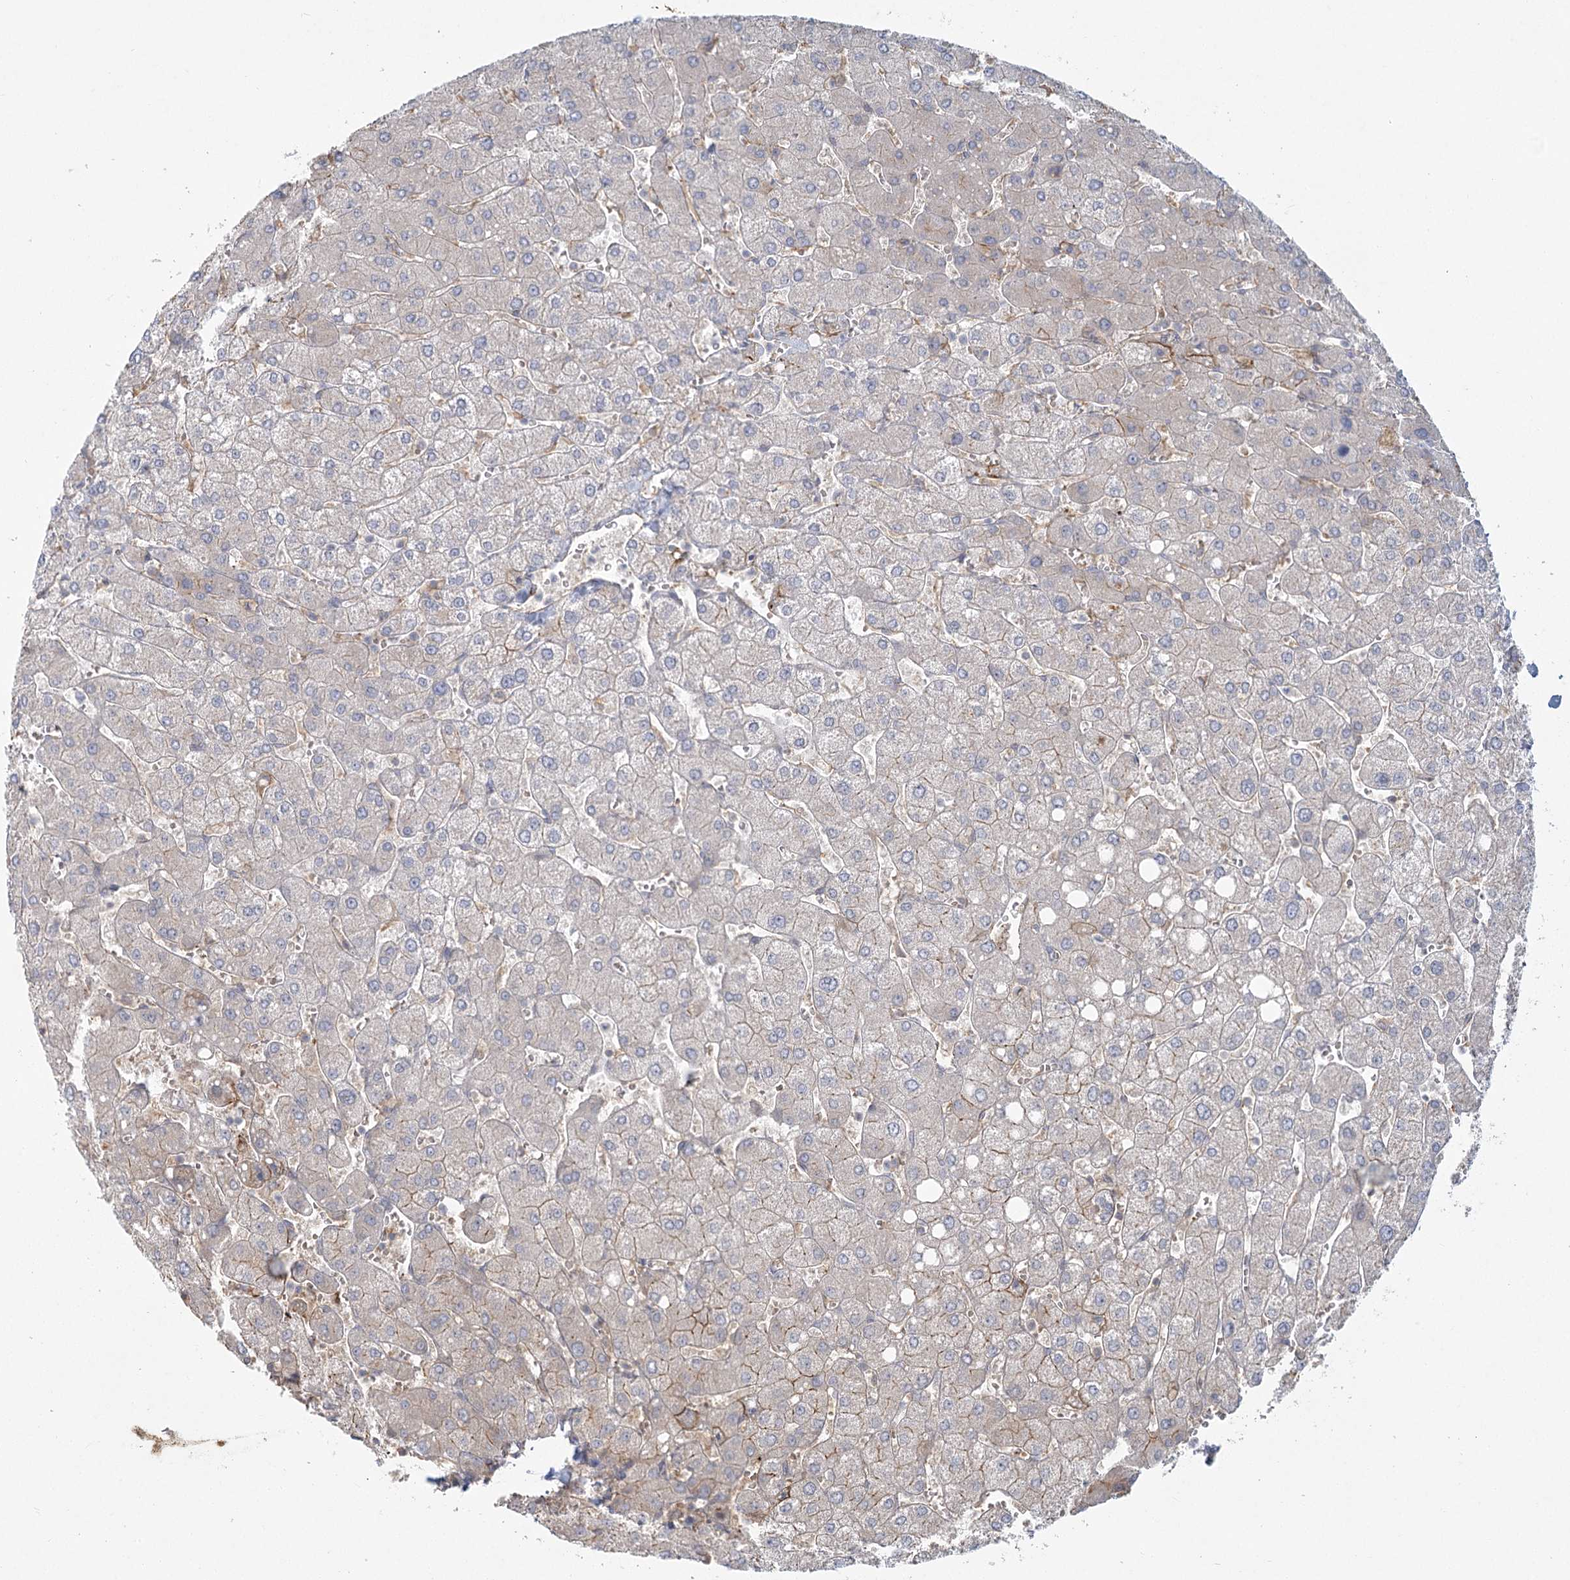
{"staining": {"intensity": "weak", "quantity": "25%-75%", "location": "cytoplasmic/membranous"}, "tissue": "liver", "cell_type": "Cholangiocytes", "image_type": "normal", "snomed": [{"axis": "morphology", "description": "Normal tissue, NOS"}, {"axis": "topography", "description": "Liver"}], "caption": "DAB (3,3'-diaminobenzidine) immunohistochemical staining of normal liver reveals weak cytoplasmic/membranous protein staining in about 25%-75% of cholangiocytes.", "gene": "KBTBD4", "patient": {"sex": "male", "age": 55}}